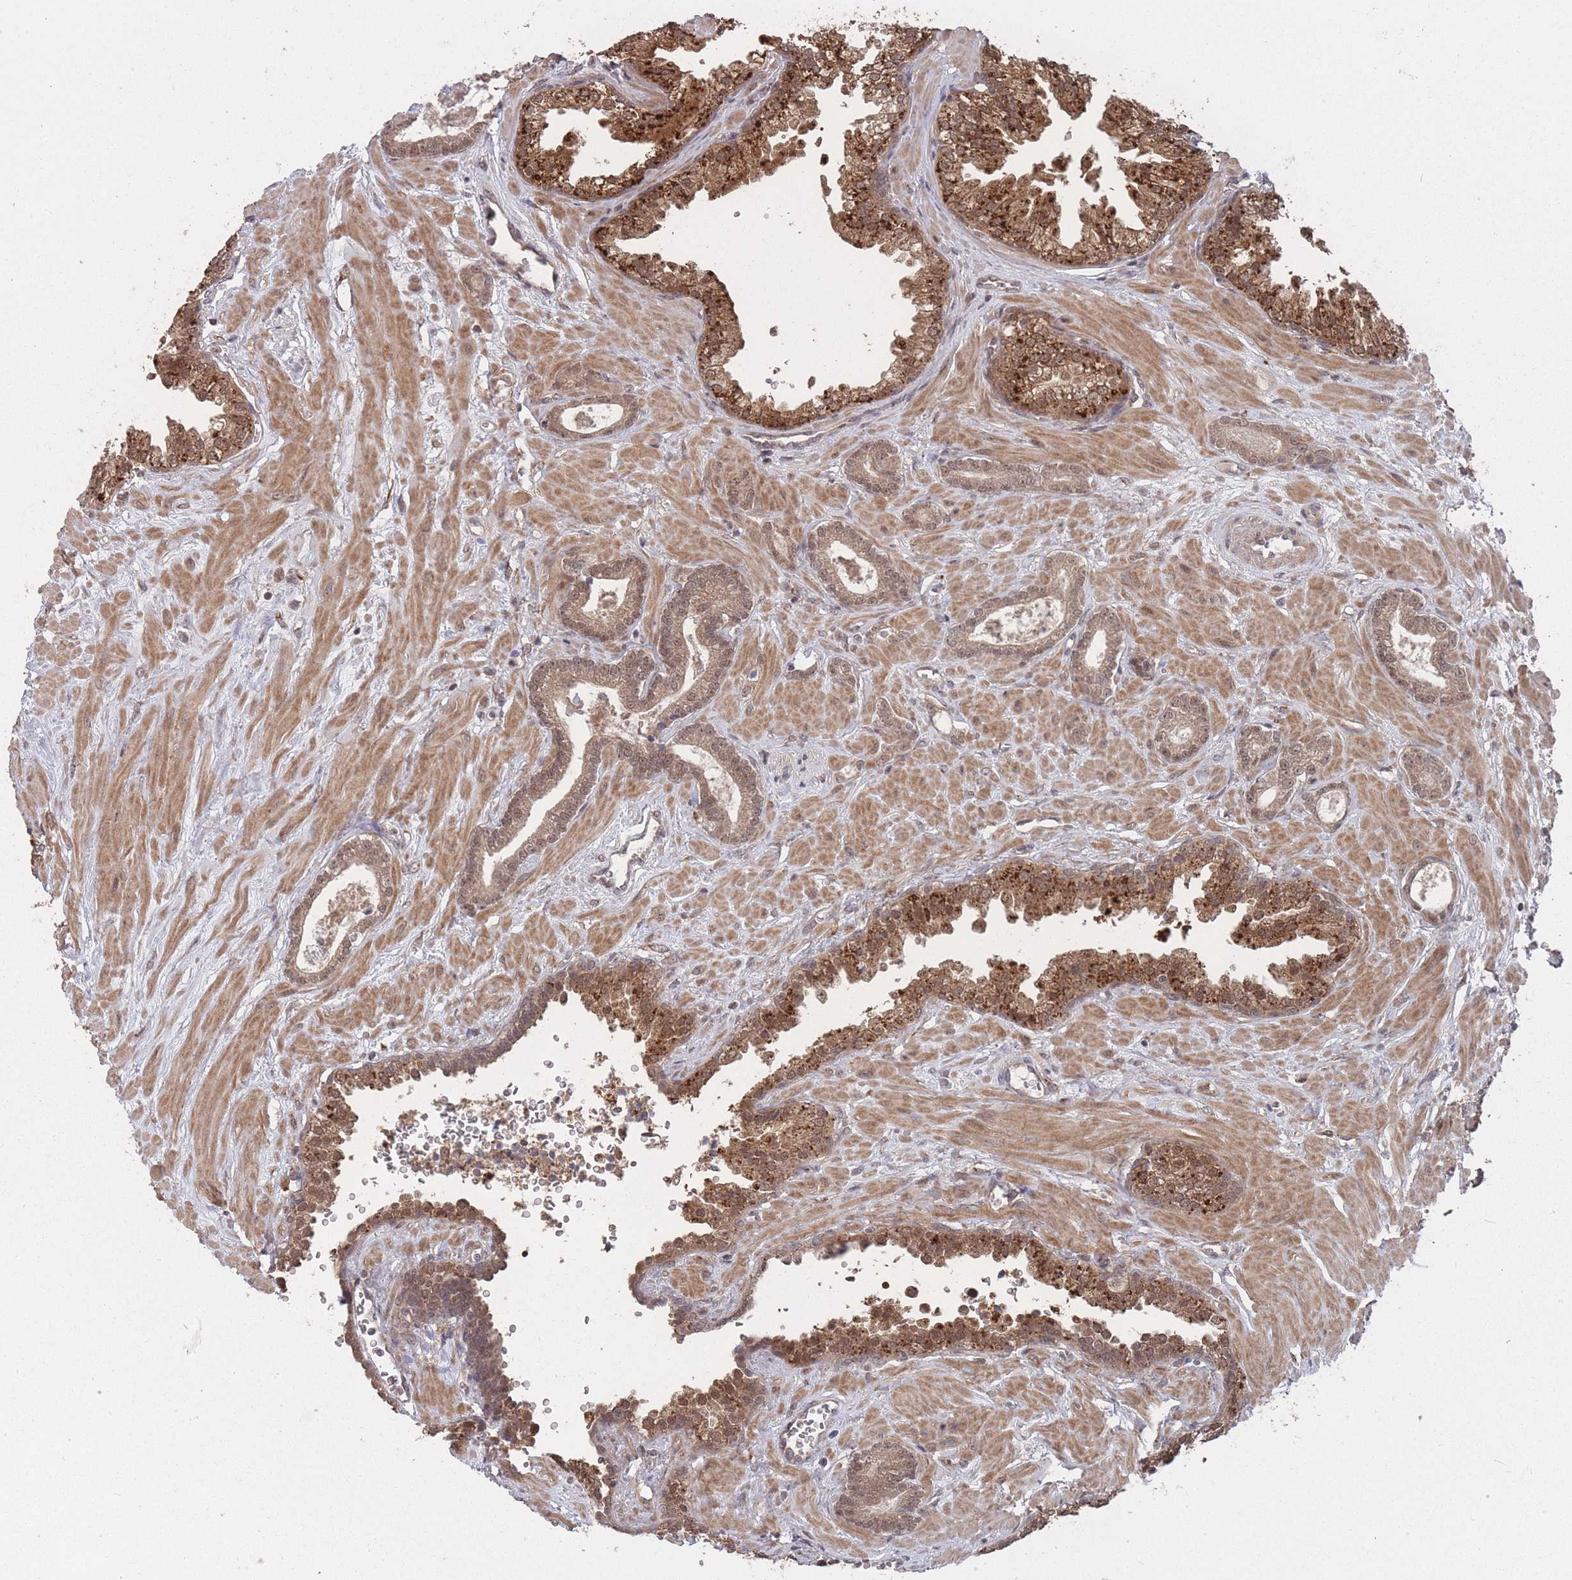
{"staining": {"intensity": "weak", "quantity": ">75%", "location": "cytoplasmic/membranous,nuclear"}, "tissue": "prostate cancer", "cell_type": "Tumor cells", "image_type": "cancer", "snomed": [{"axis": "morphology", "description": "Adenocarcinoma, Low grade"}, {"axis": "topography", "description": "Prostate"}], "caption": "Protein analysis of prostate cancer tissue demonstrates weak cytoplasmic/membranous and nuclear expression in about >75% of tumor cells.", "gene": "CNTRL", "patient": {"sex": "male", "age": 60}}